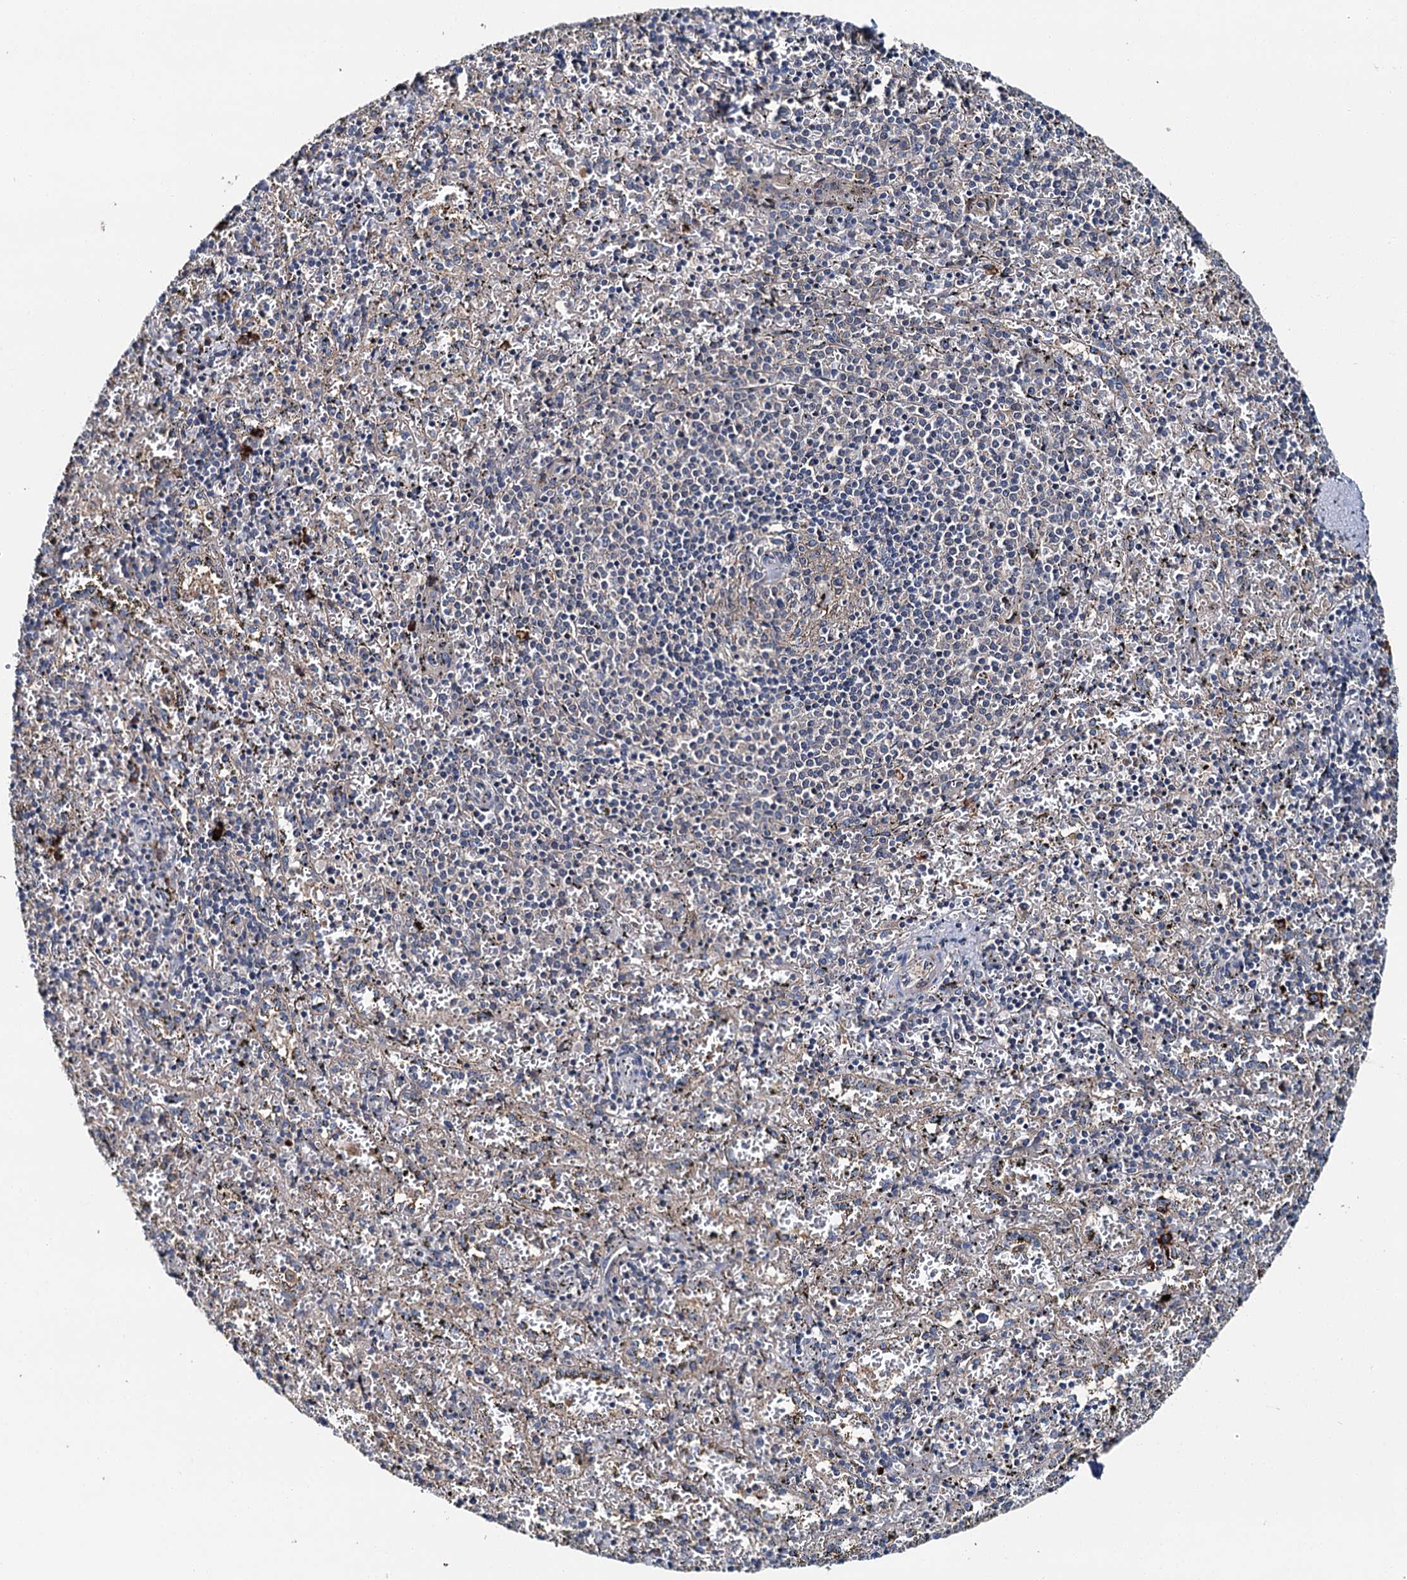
{"staining": {"intensity": "negative", "quantity": "none", "location": "none"}, "tissue": "spleen", "cell_type": "Cells in red pulp", "image_type": "normal", "snomed": [{"axis": "morphology", "description": "Normal tissue, NOS"}, {"axis": "topography", "description": "Spleen"}], "caption": "High power microscopy photomicrograph of an immunohistochemistry (IHC) micrograph of normal spleen, revealing no significant expression in cells in red pulp. Brightfield microscopy of IHC stained with DAB (3,3'-diaminobenzidine) (brown) and hematoxylin (blue), captured at high magnification.", "gene": "SLC22A25", "patient": {"sex": "male", "age": 11}}